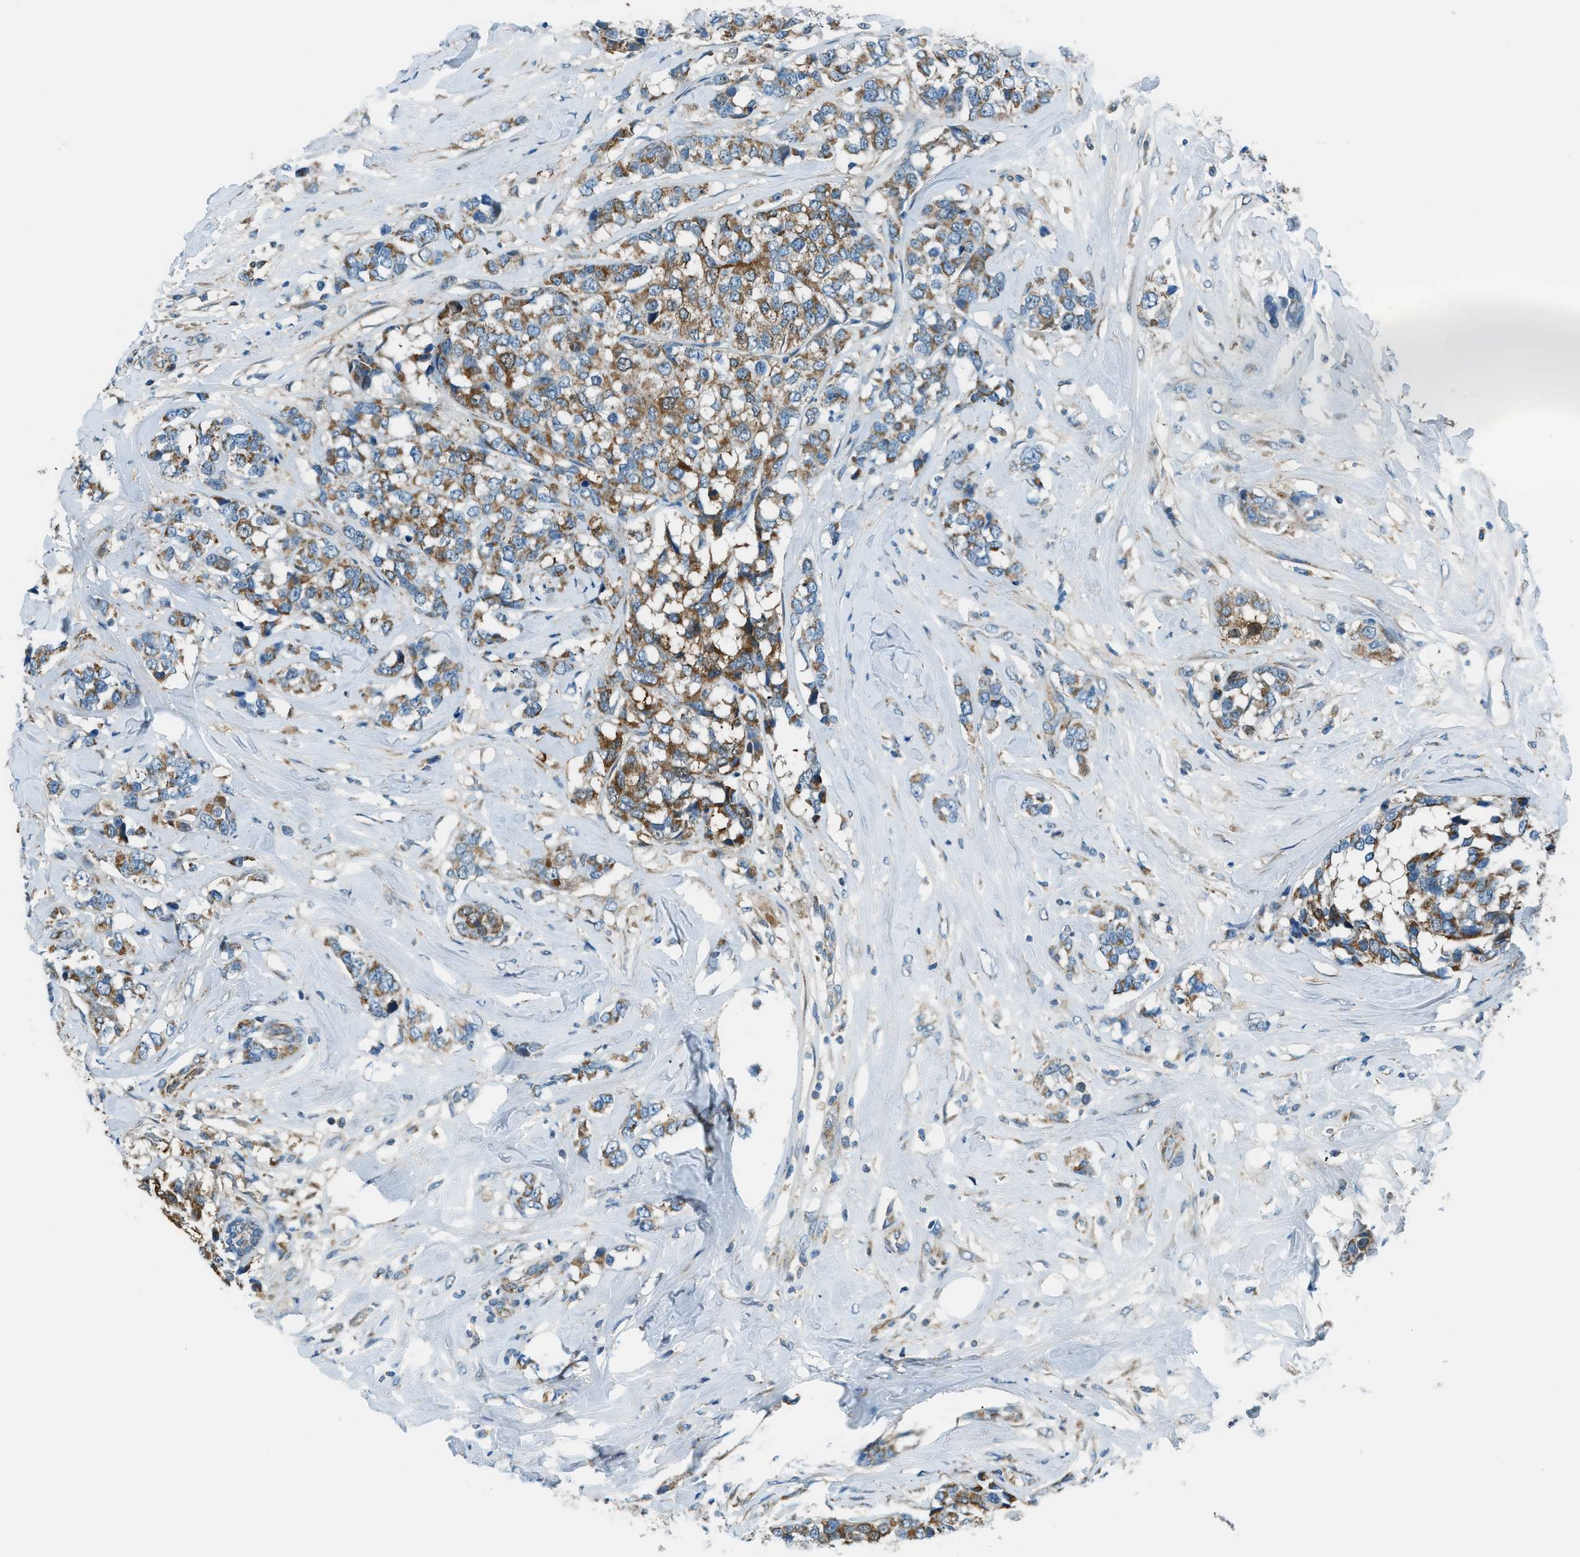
{"staining": {"intensity": "moderate", "quantity": ">75%", "location": "cytoplasmic/membranous"}, "tissue": "breast cancer", "cell_type": "Tumor cells", "image_type": "cancer", "snomed": [{"axis": "morphology", "description": "Lobular carcinoma"}, {"axis": "topography", "description": "Breast"}], "caption": "Tumor cells show medium levels of moderate cytoplasmic/membranous staining in approximately >75% of cells in human breast cancer.", "gene": "PIGG", "patient": {"sex": "female", "age": 59}}